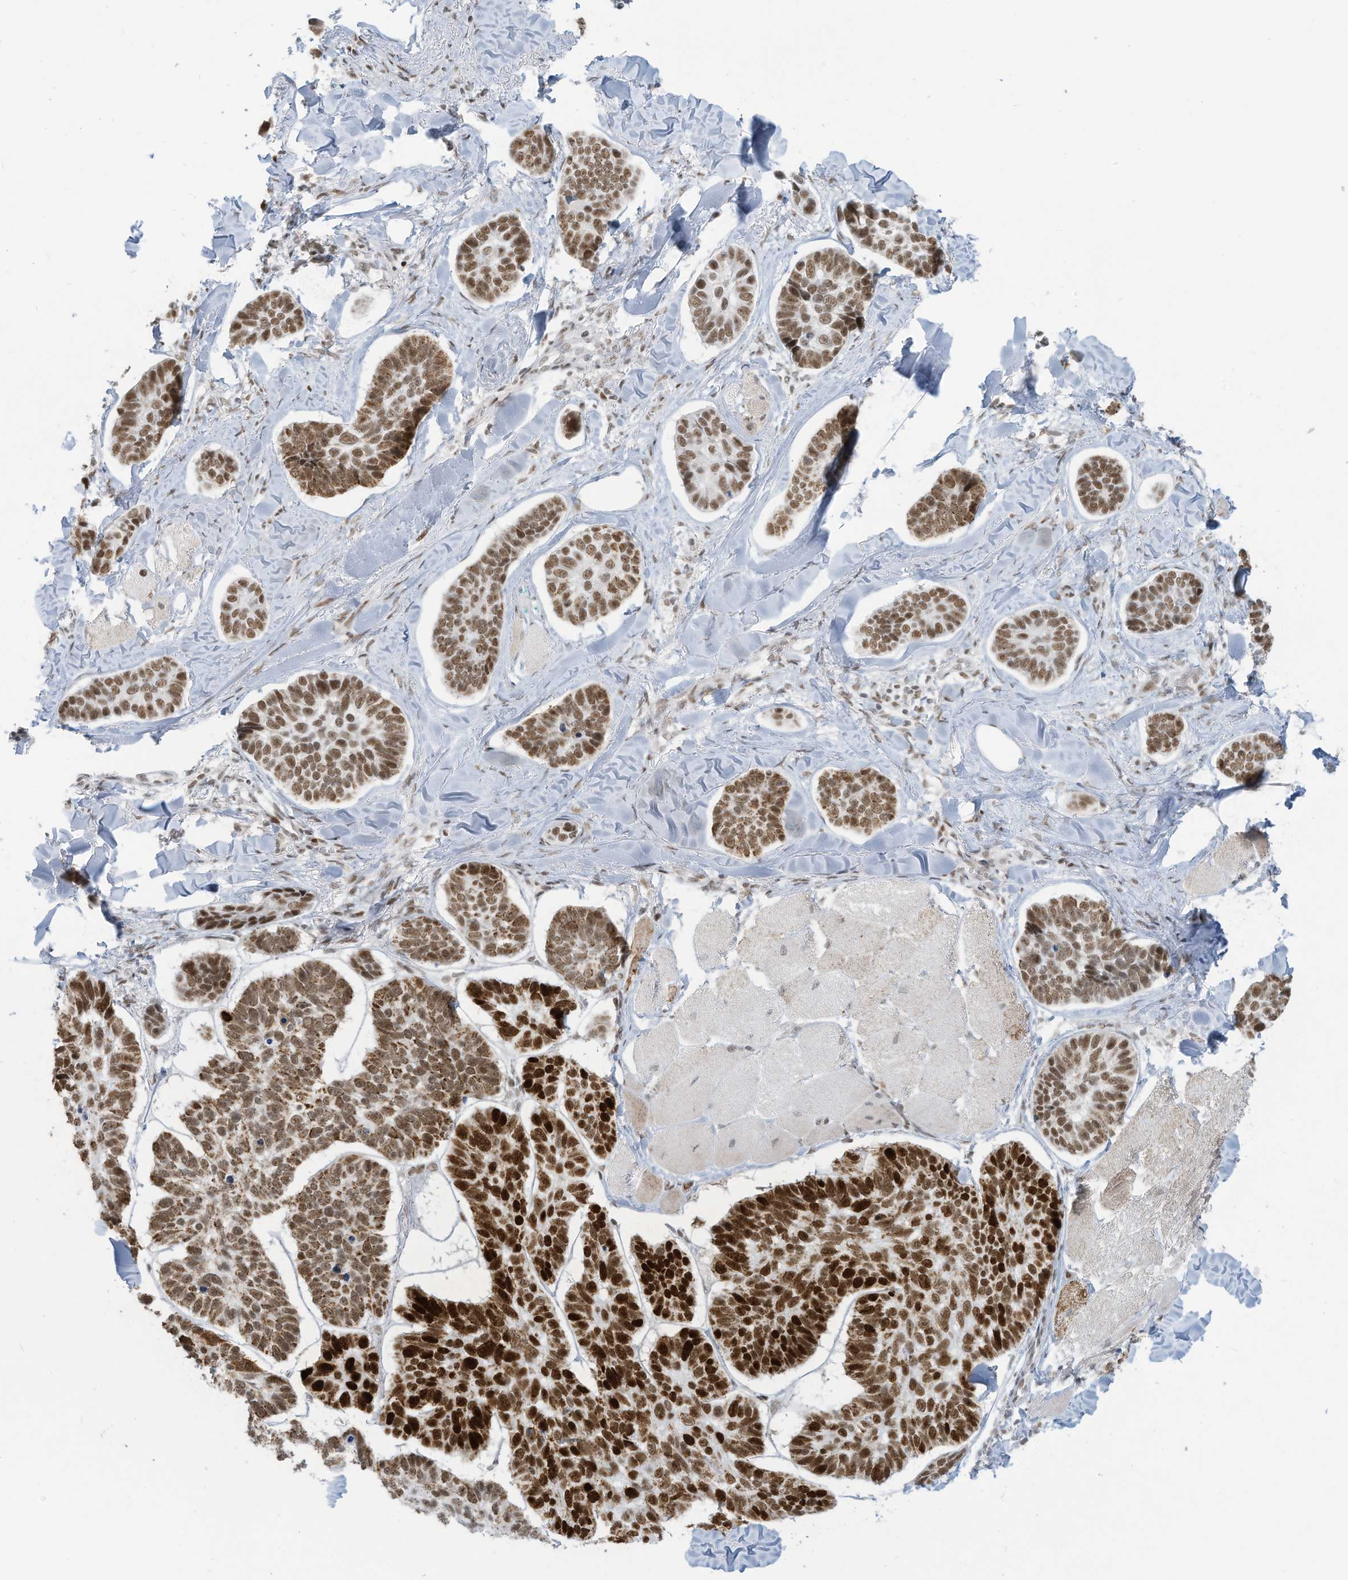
{"staining": {"intensity": "strong", "quantity": ">75%", "location": "cytoplasmic/membranous,nuclear"}, "tissue": "skin cancer", "cell_type": "Tumor cells", "image_type": "cancer", "snomed": [{"axis": "morphology", "description": "Basal cell carcinoma"}, {"axis": "topography", "description": "Skin"}], "caption": "Skin cancer stained with a protein marker exhibits strong staining in tumor cells.", "gene": "ECT2L", "patient": {"sex": "male", "age": 62}}